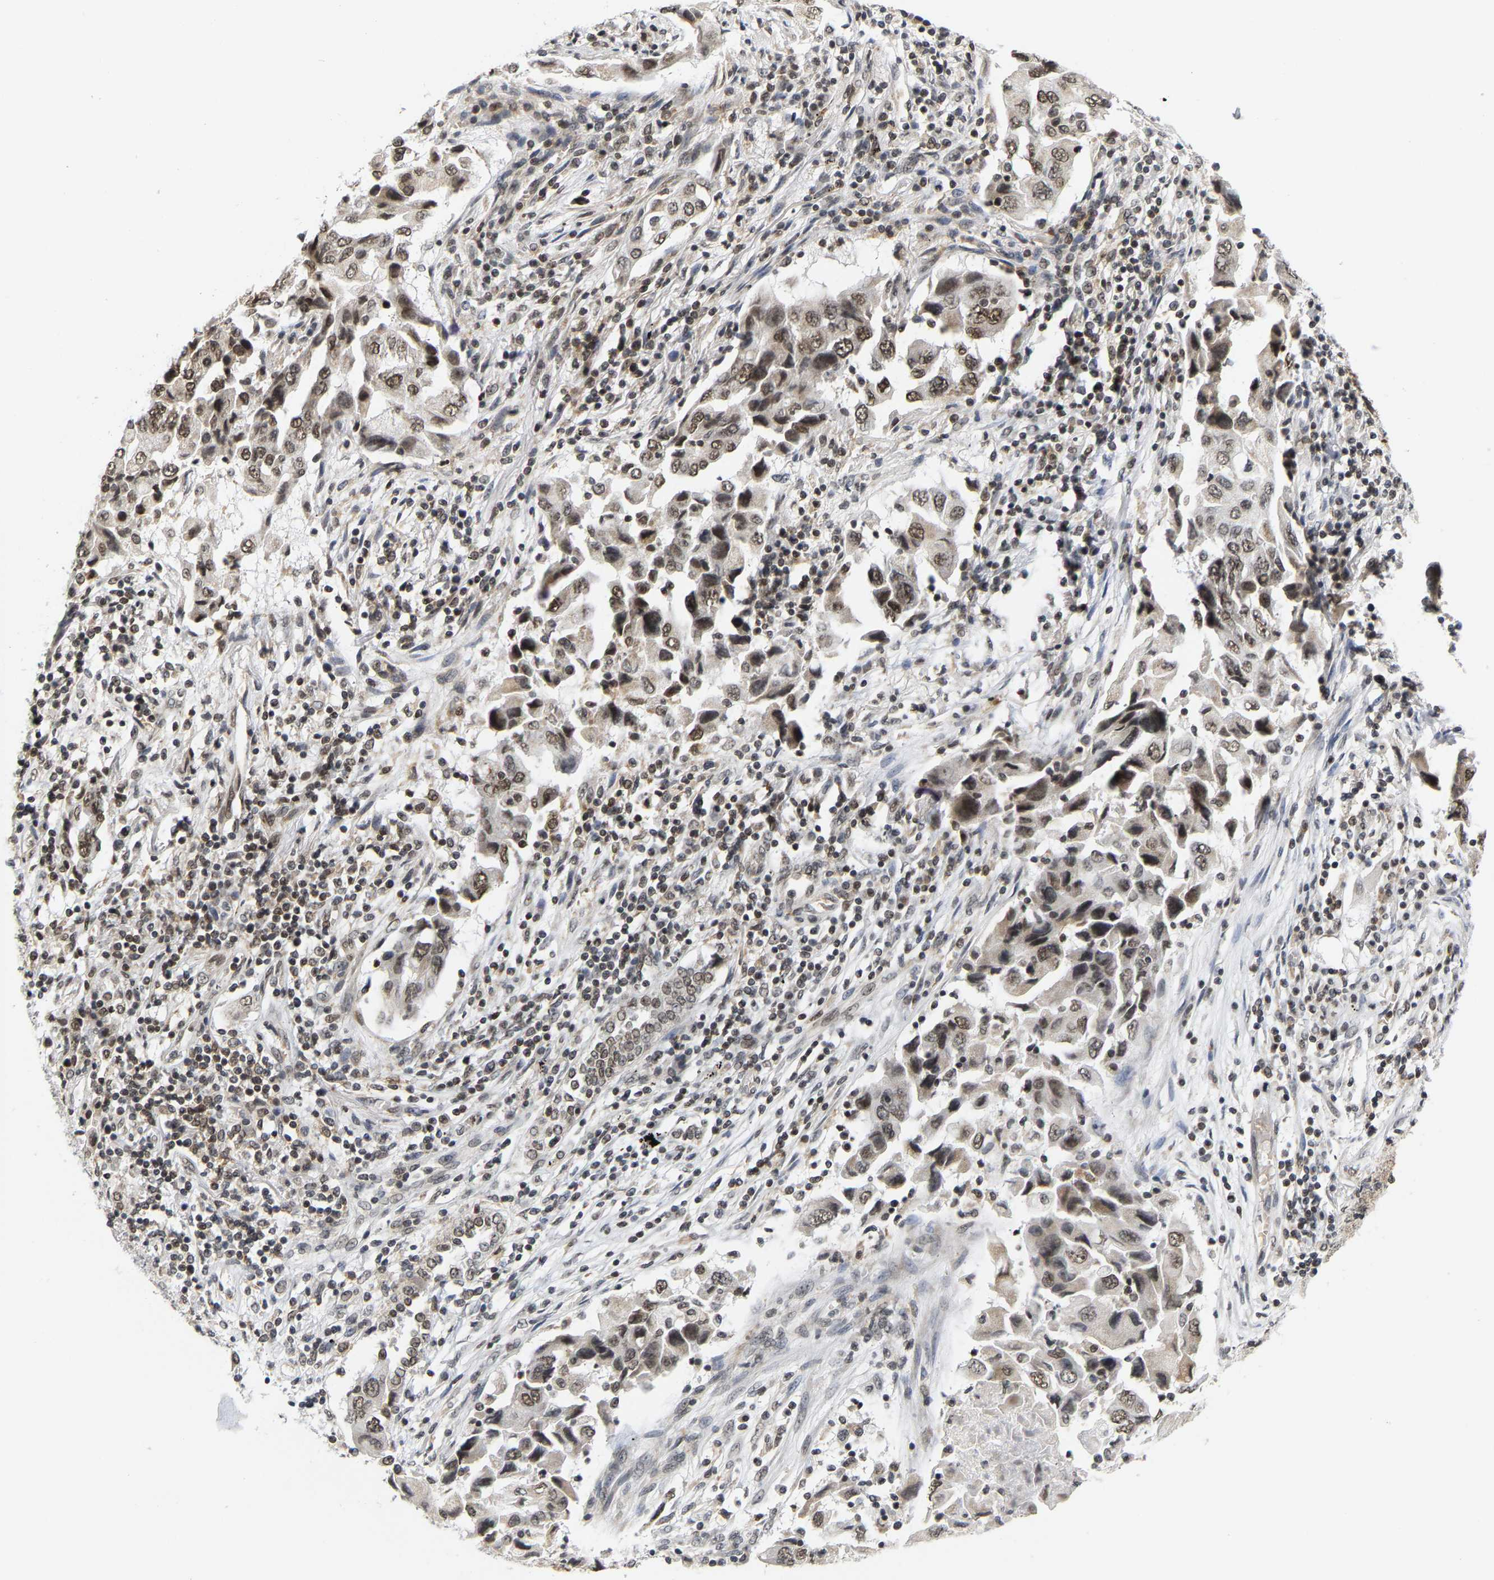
{"staining": {"intensity": "moderate", "quantity": ">75%", "location": "nuclear"}, "tissue": "lung cancer", "cell_type": "Tumor cells", "image_type": "cancer", "snomed": [{"axis": "morphology", "description": "Adenocarcinoma, NOS"}, {"axis": "topography", "description": "Lung"}], "caption": "Brown immunohistochemical staining in adenocarcinoma (lung) shows moderate nuclear staining in approximately >75% of tumor cells.", "gene": "ANKRD6", "patient": {"sex": "female", "age": 65}}